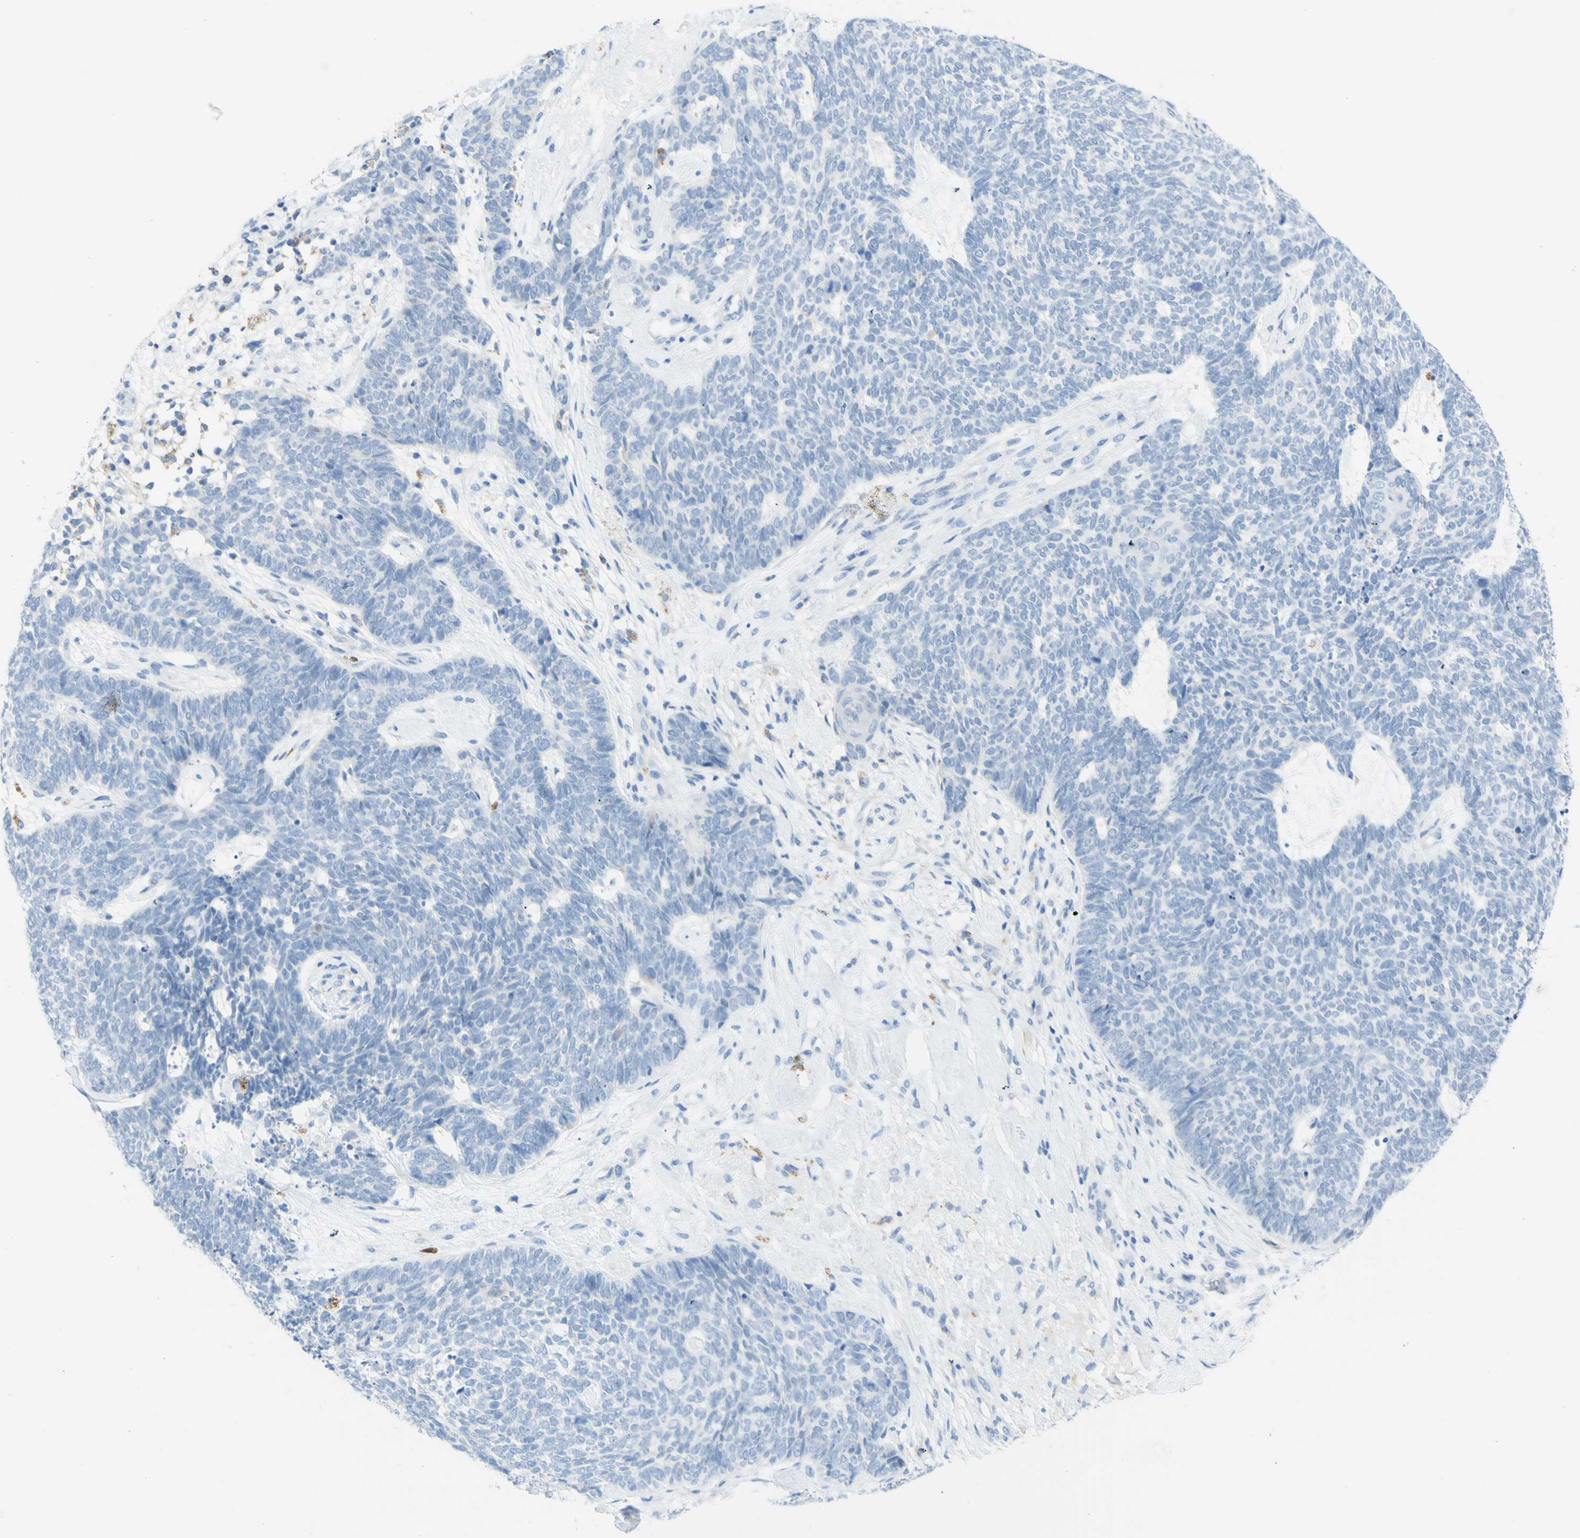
{"staining": {"intensity": "negative", "quantity": "none", "location": "none"}, "tissue": "skin cancer", "cell_type": "Tumor cells", "image_type": "cancer", "snomed": [{"axis": "morphology", "description": "Basal cell carcinoma"}, {"axis": "topography", "description": "Skin"}], "caption": "This is an immunohistochemistry micrograph of skin cancer. There is no expression in tumor cells.", "gene": "TSPAN1", "patient": {"sex": "female", "age": 84}}